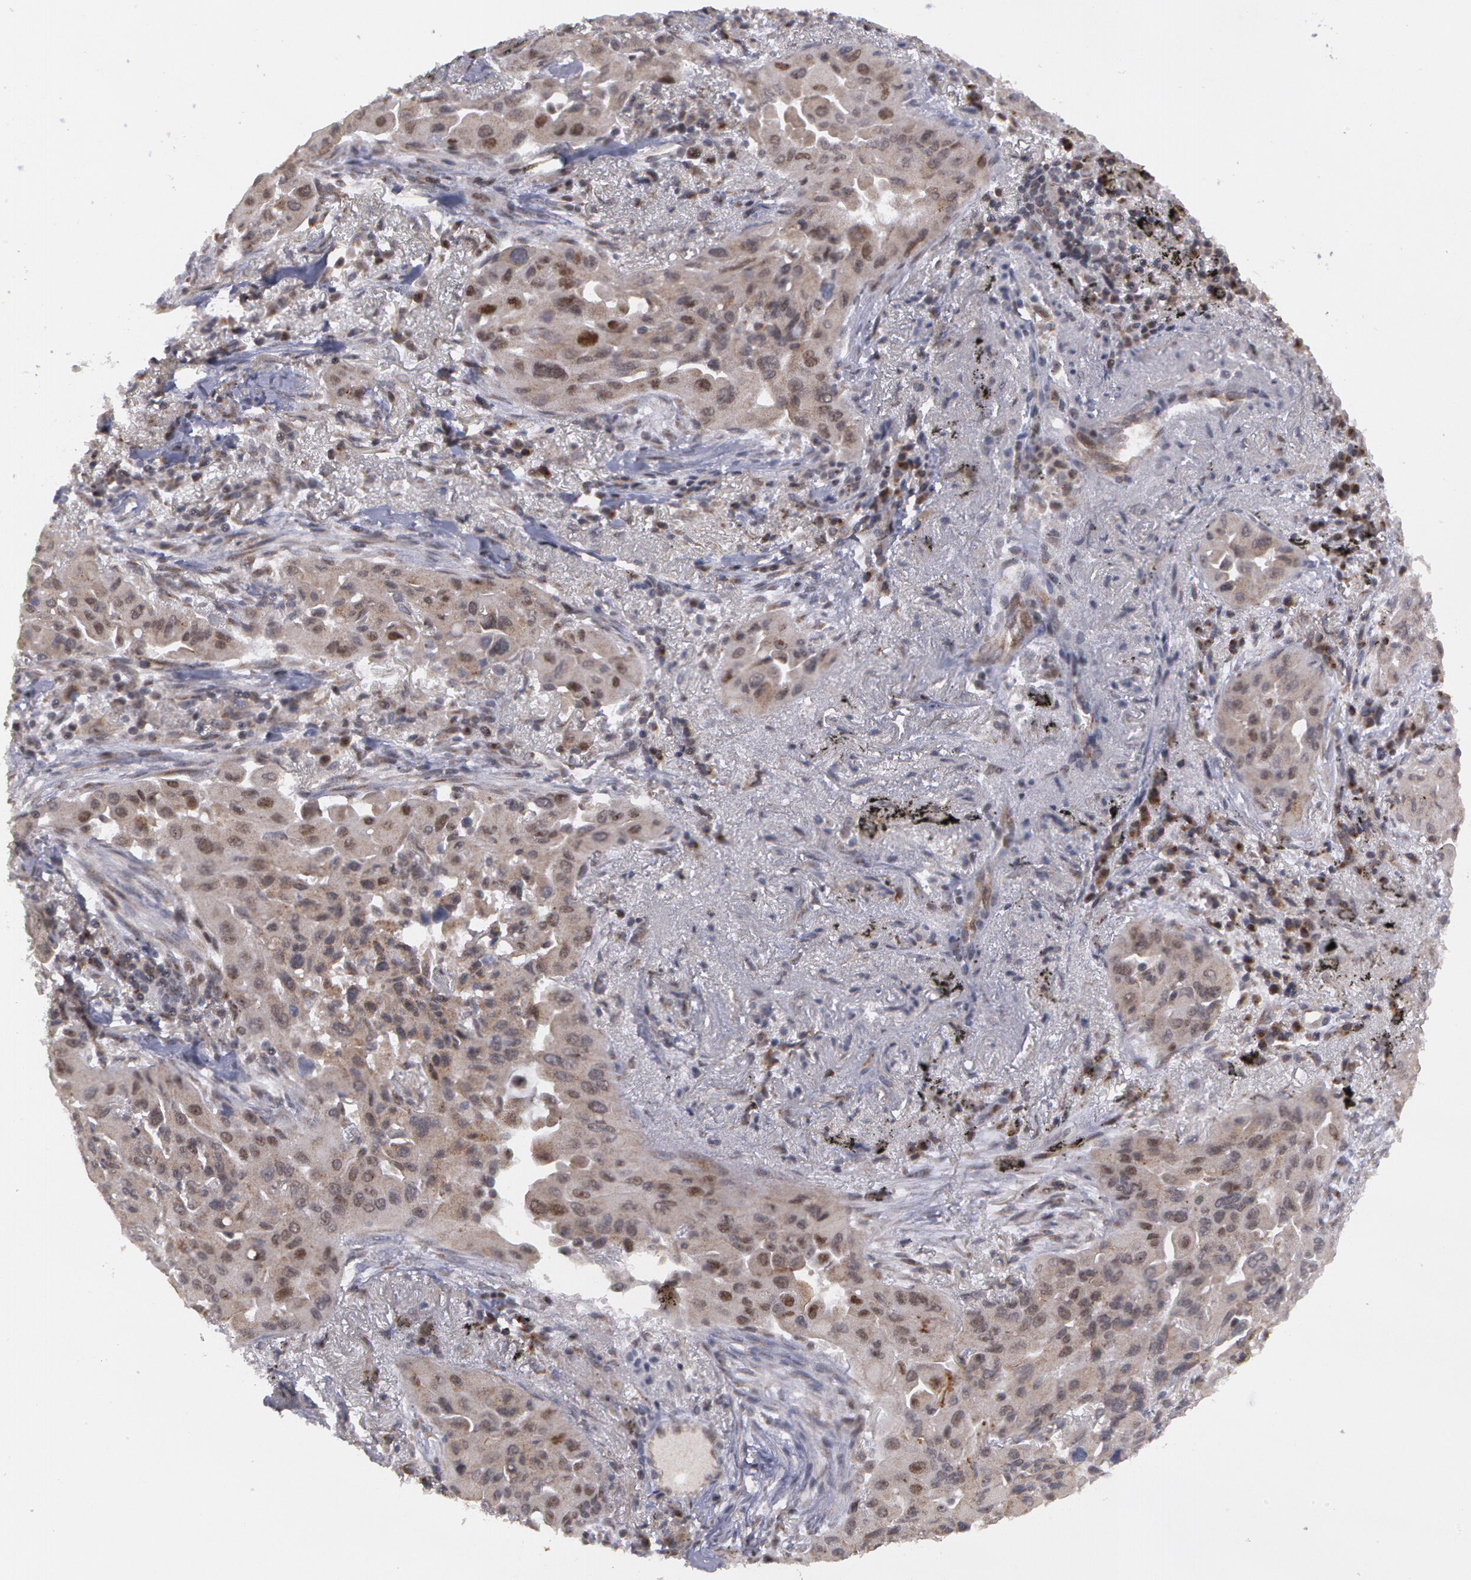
{"staining": {"intensity": "weak", "quantity": "<25%", "location": "nuclear"}, "tissue": "lung cancer", "cell_type": "Tumor cells", "image_type": "cancer", "snomed": [{"axis": "morphology", "description": "Adenocarcinoma, NOS"}, {"axis": "topography", "description": "Lung"}], "caption": "A histopathology image of lung cancer stained for a protein displays no brown staining in tumor cells.", "gene": "STX5", "patient": {"sex": "male", "age": 68}}